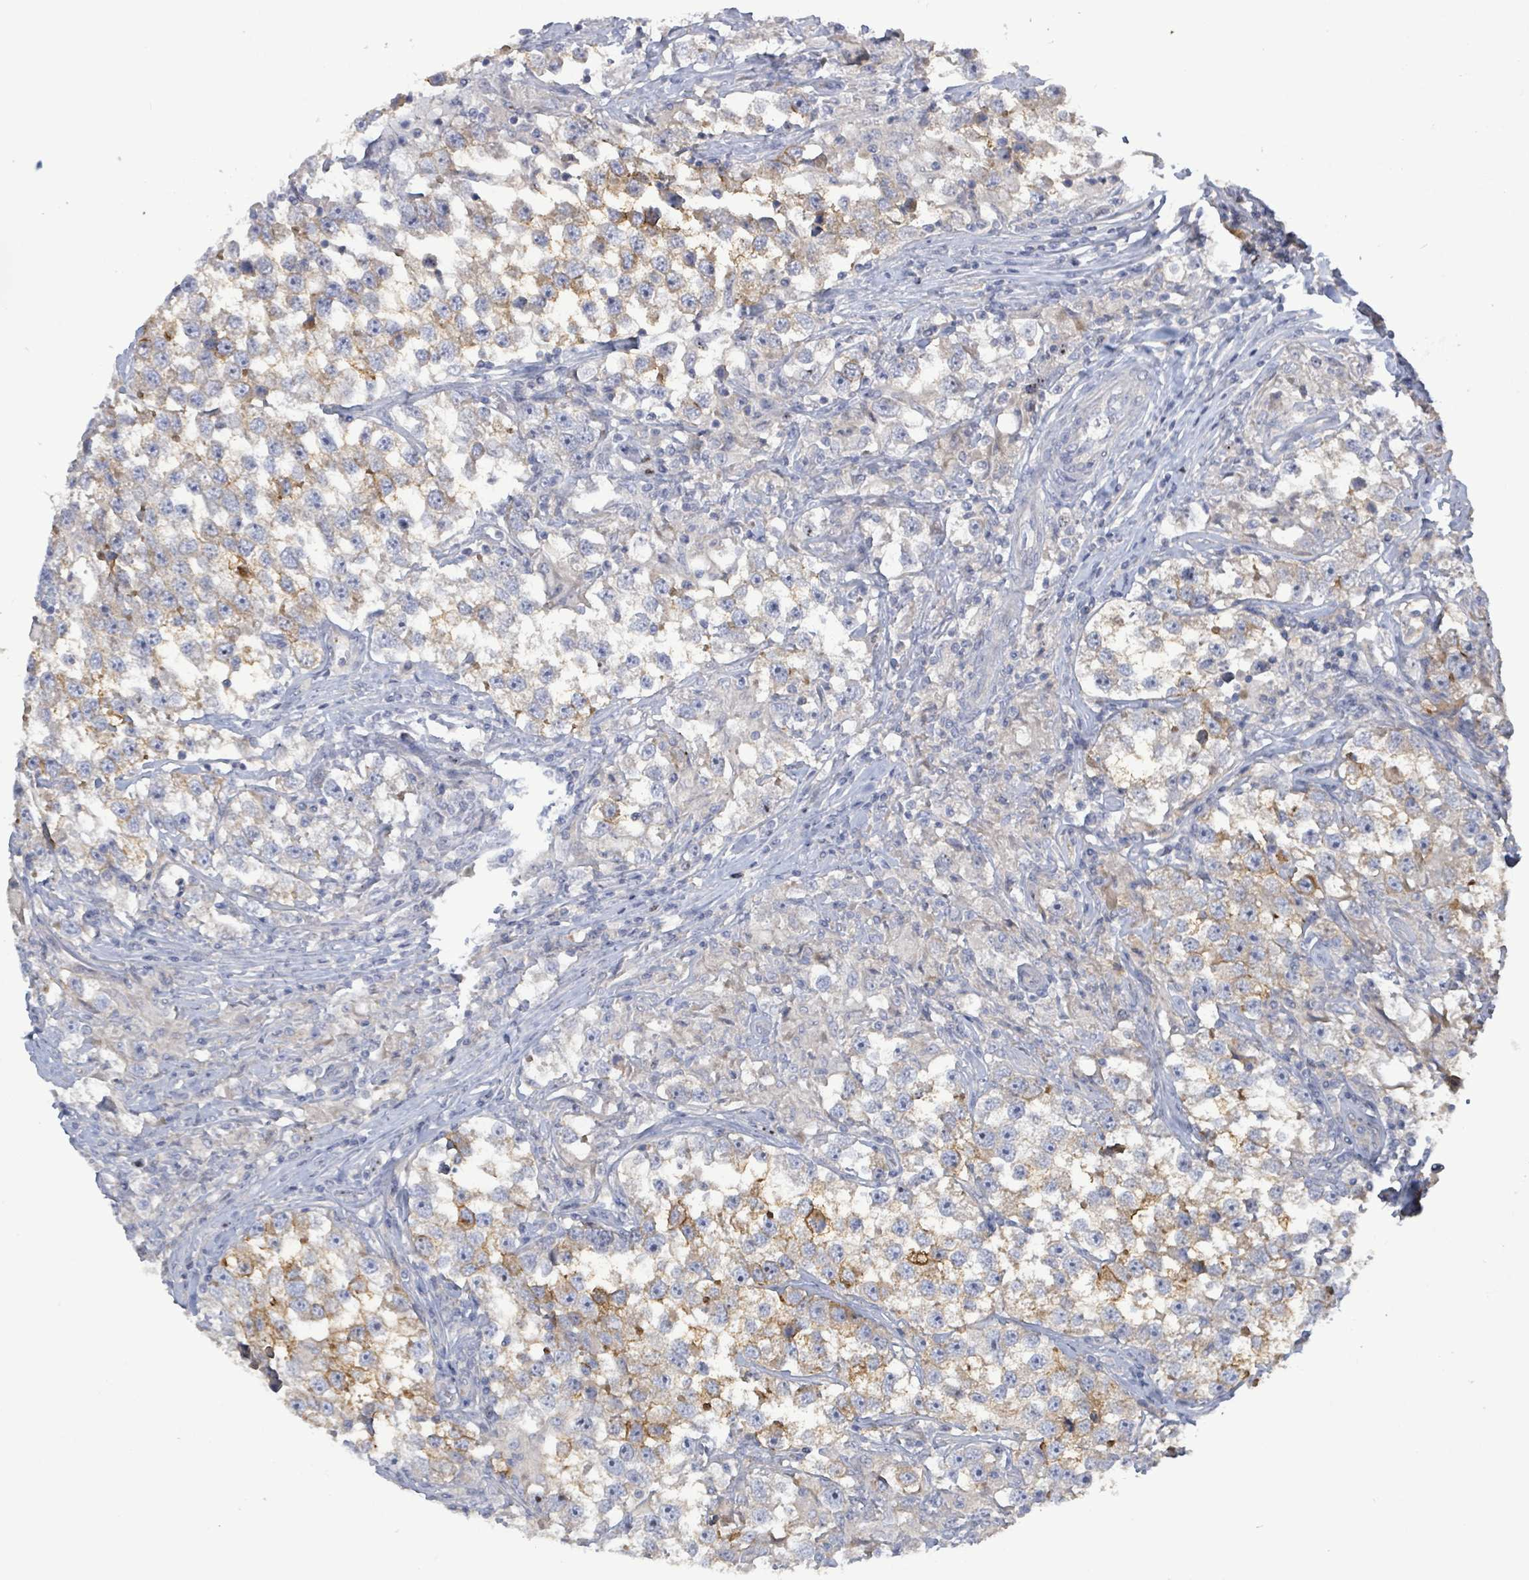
{"staining": {"intensity": "moderate", "quantity": "25%-75%", "location": "cytoplasmic/membranous"}, "tissue": "testis cancer", "cell_type": "Tumor cells", "image_type": "cancer", "snomed": [{"axis": "morphology", "description": "Seminoma, NOS"}, {"axis": "topography", "description": "Testis"}], "caption": "Protein staining of testis seminoma tissue shows moderate cytoplasmic/membranous staining in about 25%-75% of tumor cells. The staining is performed using DAB brown chromogen to label protein expression. The nuclei are counter-stained blue using hematoxylin.", "gene": "KRAS", "patient": {"sex": "male", "age": 46}}